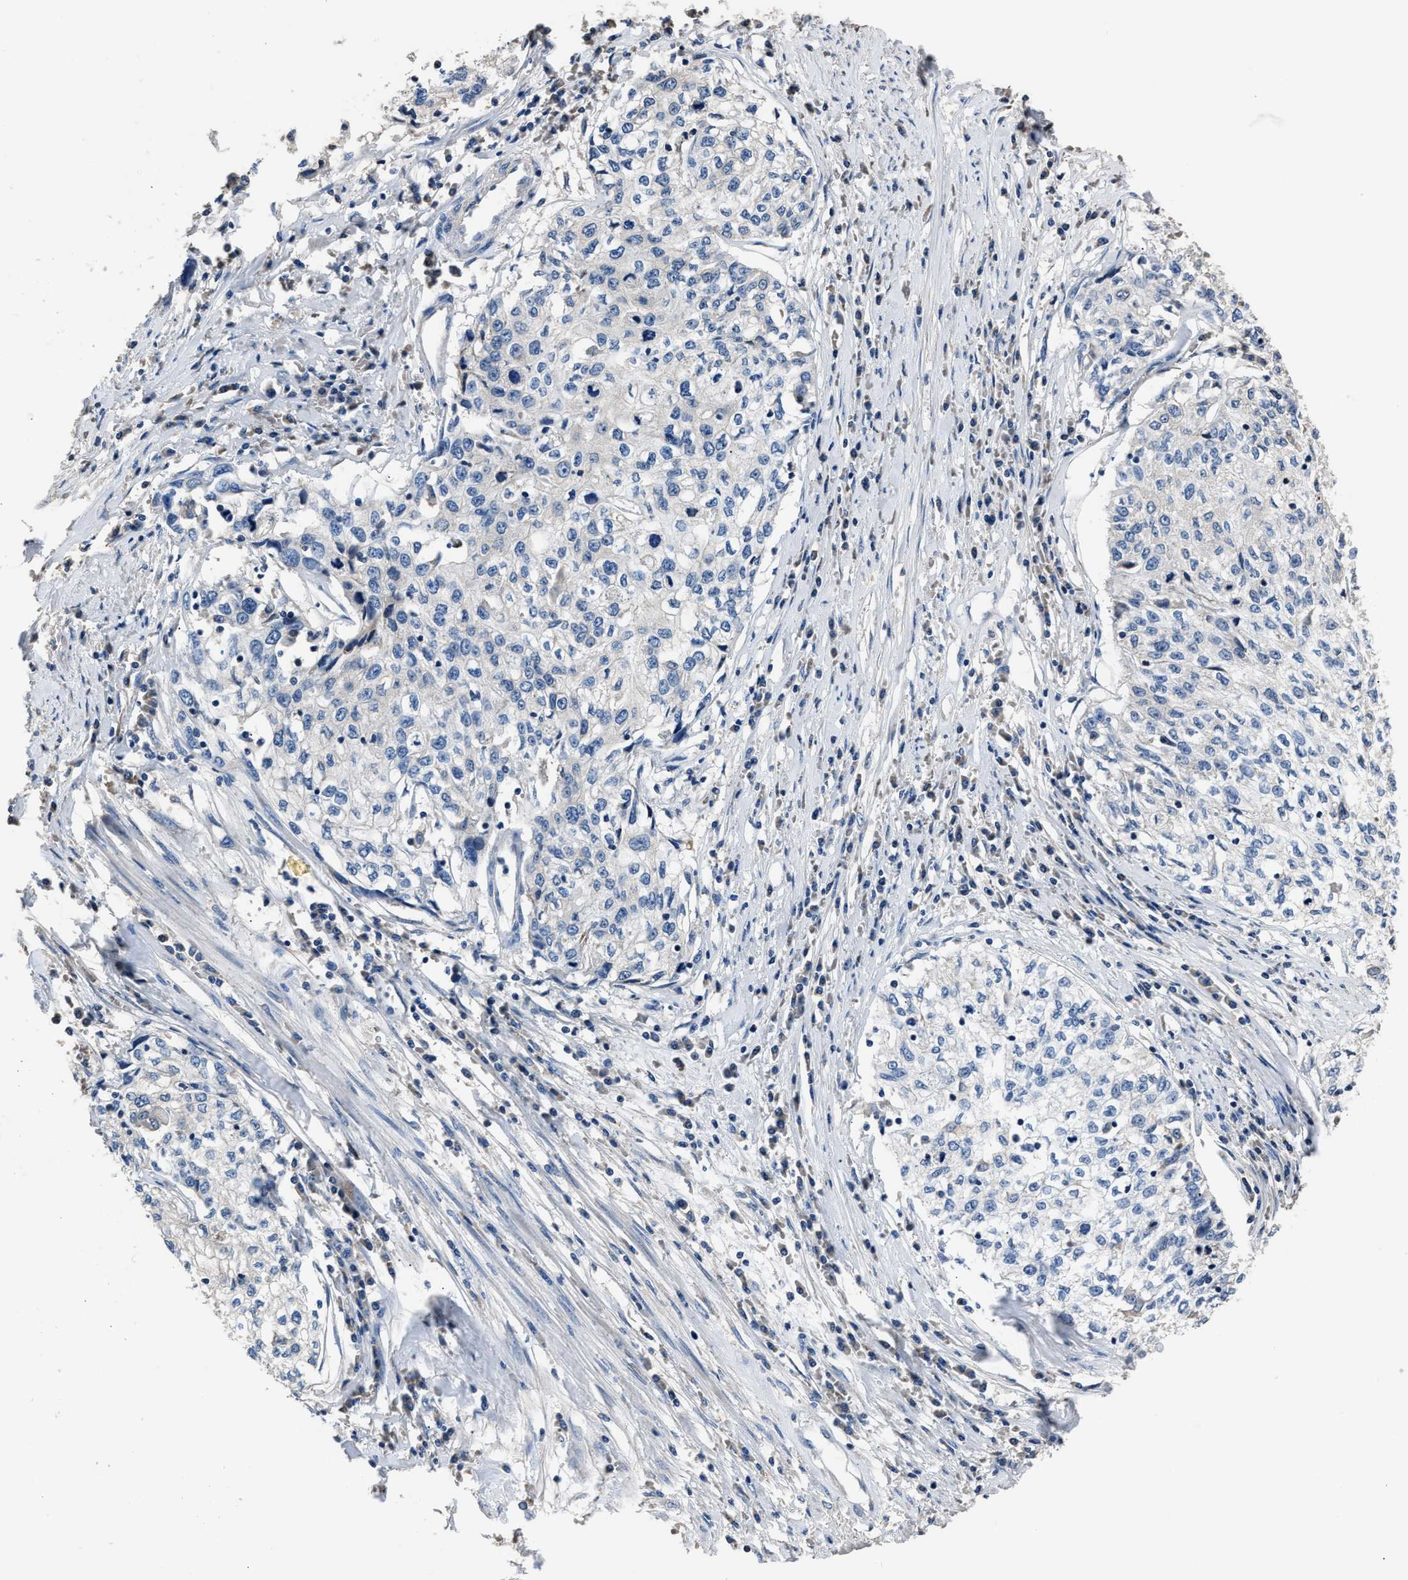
{"staining": {"intensity": "negative", "quantity": "none", "location": "none"}, "tissue": "cervical cancer", "cell_type": "Tumor cells", "image_type": "cancer", "snomed": [{"axis": "morphology", "description": "Squamous cell carcinoma, NOS"}, {"axis": "topography", "description": "Cervix"}], "caption": "Tumor cells are negative for brown protein staining in cervical squamous cell carcinoma.", "gene": "DNAJC24", "patient": {"sex": "female", "age": 57}}